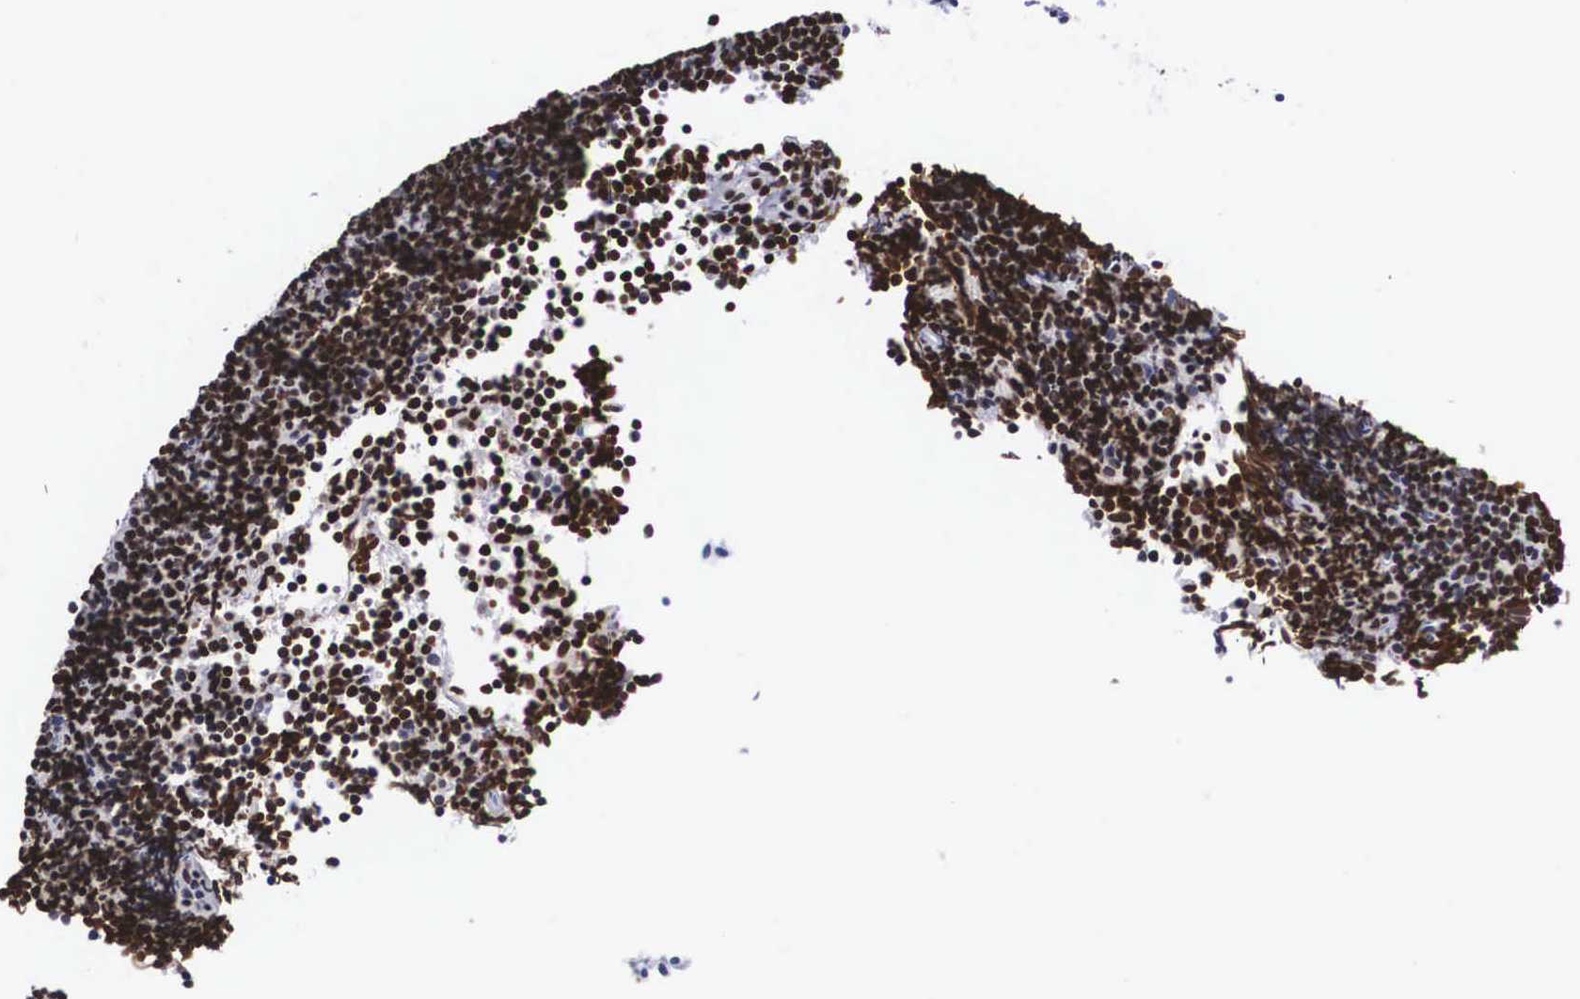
{"staining": {"intensity": "strong", "quantity": ">75%", "location": "nuclear"}, "tissue": "lymphoma", "cell_type": "Tumor cells", "image_type": "cancer", "snomed": [{"axis": "morphology", "description": "Malignant lymphoma, non-Hodgkin's type, Low grade"}, {"axis": "topography", "description": "Lymph node"}], "caption": "Immunohistochemical staining of malignant lymphoma, non-Hodgkin's type (low-grade) reveals high levels of strong nuclear staining in approximately >75% of tumor cells.", "gene": "MECP2", "patient": {"sex": "female", "age": 51}}